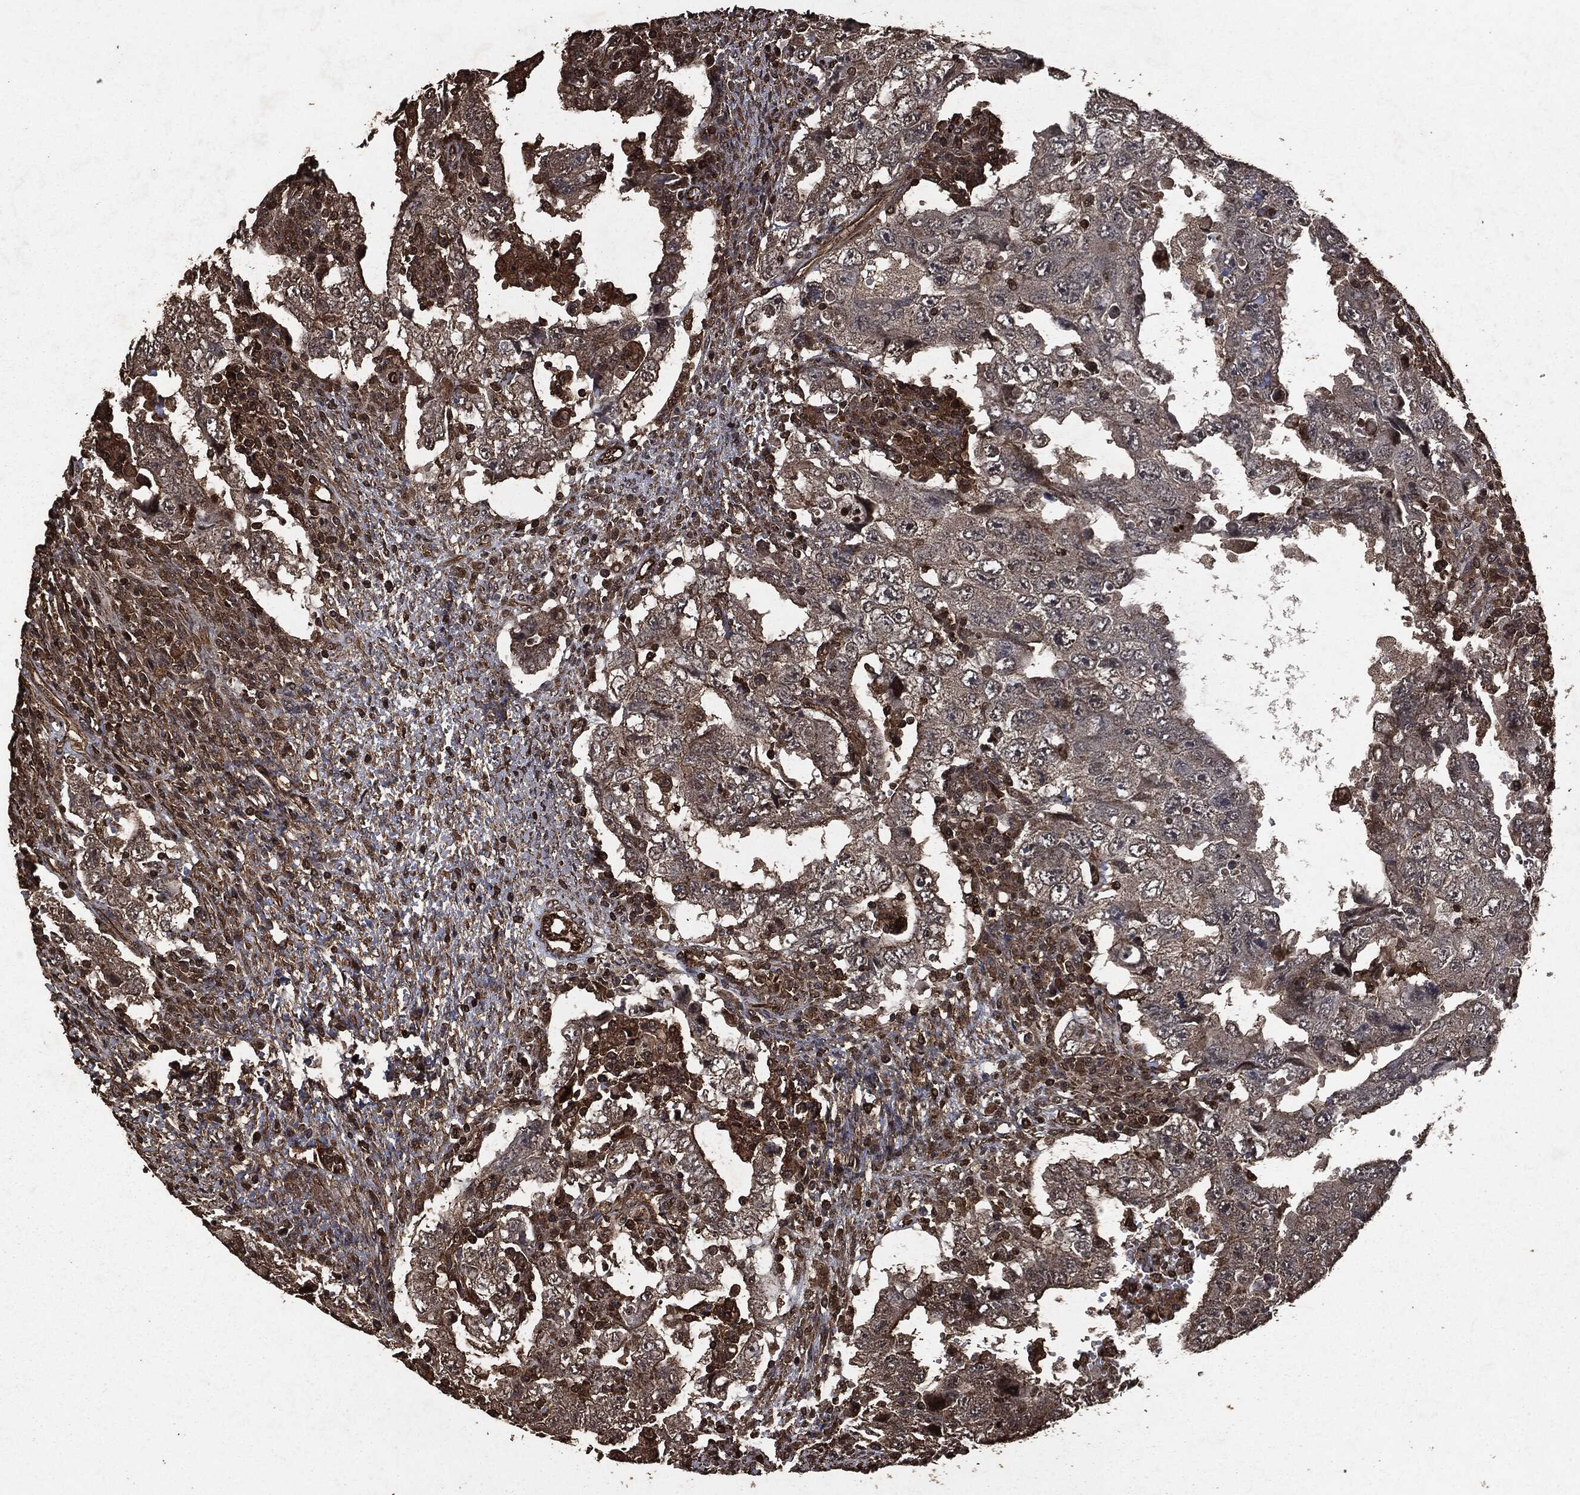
{"staining": {"intensity": "weak", "quantity": "25%-75%", "location": "cytoplasmic/membranous"}, "tissue": "testis cancer", "cell_type": "Tumor cells", "image_type": "cancer", "snomed": [{"axis": "morphology", "description": "Carcinoma, Embryonal, NOS"}, {"axis": "topography", "description": "Testis"}], "caption": "The image displays a brown stain indicating the presence of a protein in the cytoplasmic/membranous of tumor cells in testis embryonal carcinoma.", "gene": "HRAS", "patient": {"sex": "male", "age": 26}}